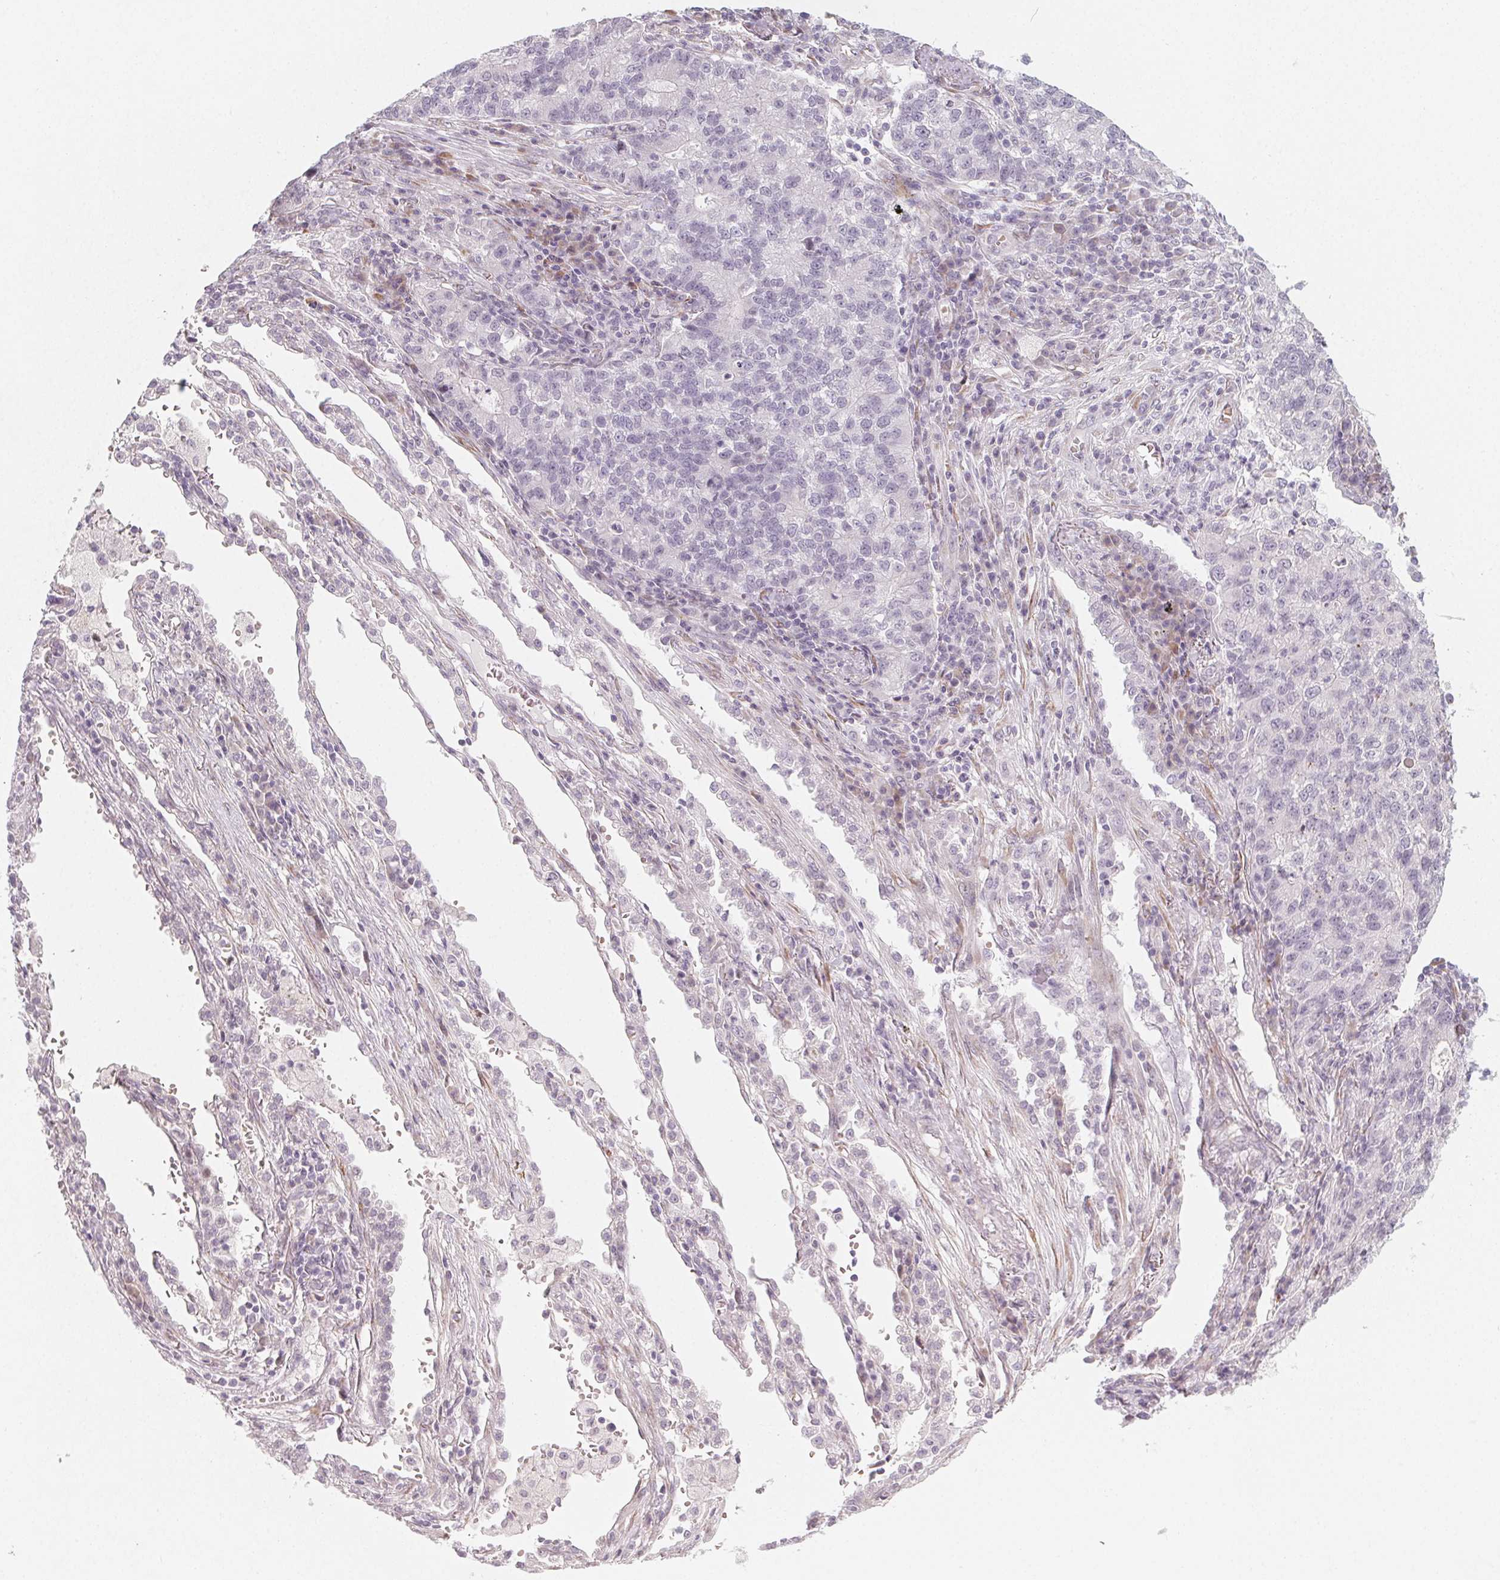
{"staining": {"intensity": "negative", "quantity": "none", "location": "none"}, "tissue": "lung cancer", "cell_type": "Tumor cells", "image_type": "cancer", "snomed": [{"axis": "morphology", "description": "Adenocarcinoma, NOS"}, {"axis": "topography", "description": "Lung"}], "caption": "IHC of lung cancer demonstrates no staining in tumor cells. (DAB immunohistochemistry visualized using brightfield microscopy, high magnification).", "gene": "CCDC96", "patient": {"sex": "male", "age": 57}}